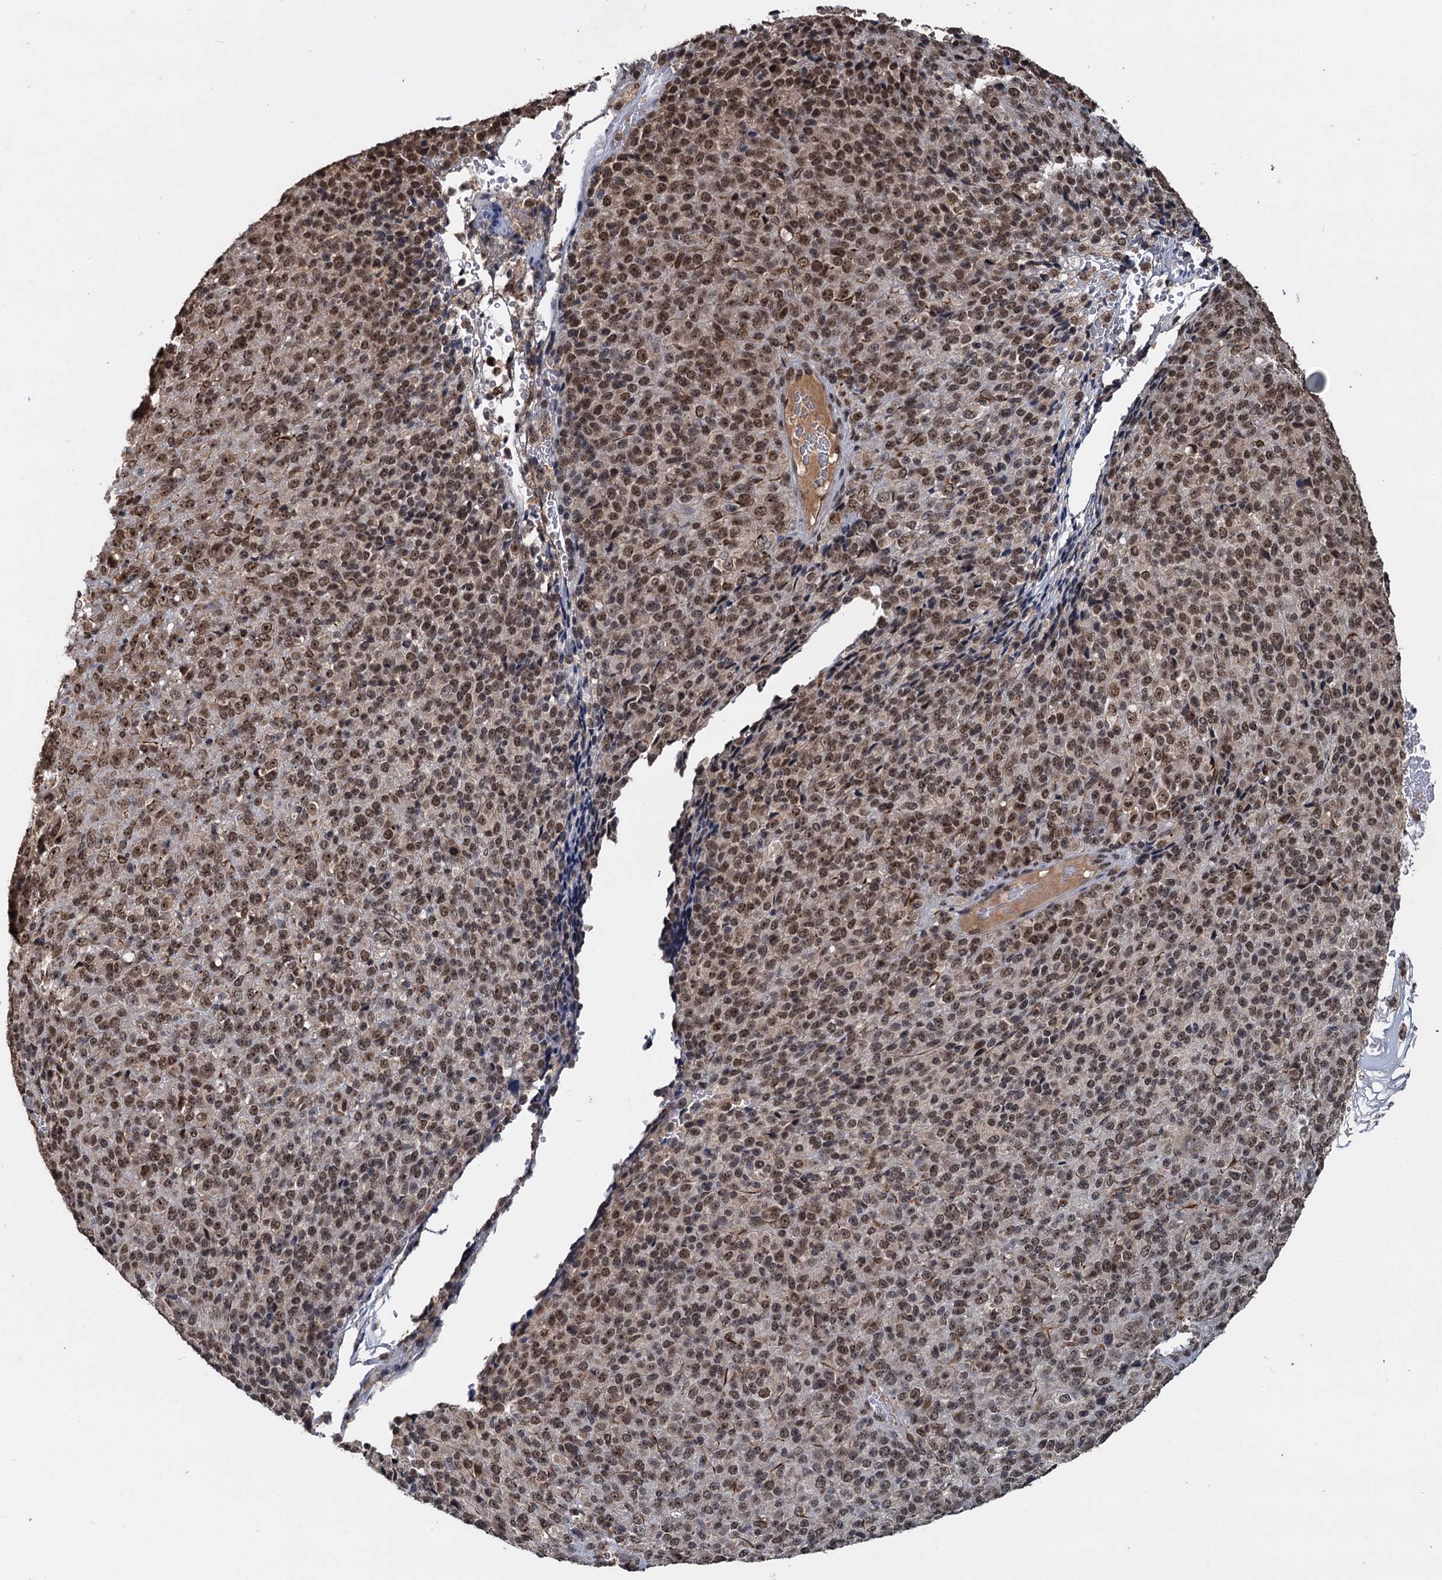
{"staining": {"intensity": "moderate", "quantity": ">75%", "location": "nuclear"}, "tissue": "melanoma", "cell_type": "Tumor cells", "image_type": "cancer", "snomed": [{"axis": "morphology", "description": "Malignant melanoma, Metastatic site"}, {"axis": "topography", "description": "Brain"}], "caption": "Approximately >75% of tumor cells in human malignant melanoma (metastatic site) reveal moderate nuclear protein positivity as visualized by brown immunohistochemical staining.", "gene": "FAM216B", "patient": {"sex": "female", "age": 56}}